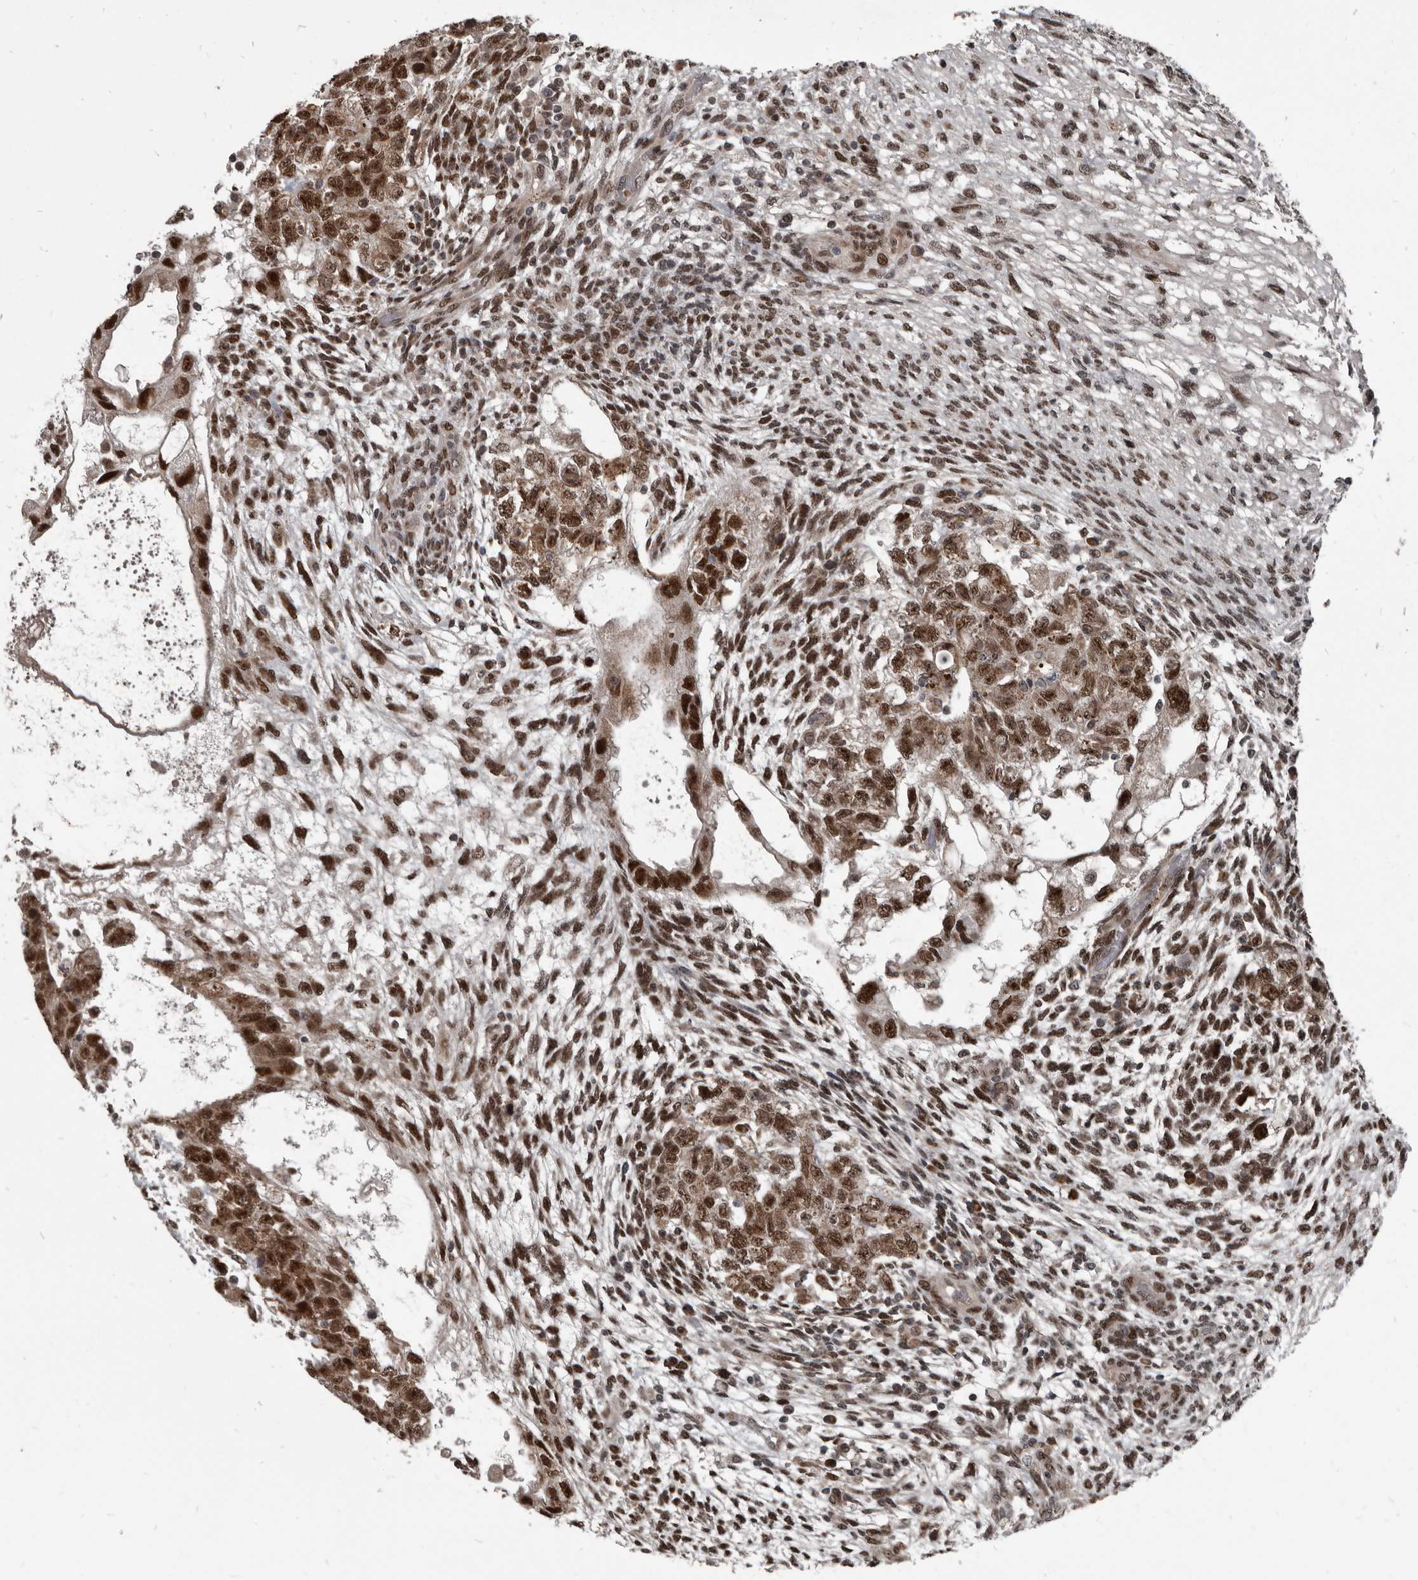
{"staining": {"intensity": "strong", "quantity": ">75%", "location": "cytoplasmic/membranous,nuclear"}, "tissue": "testis cancer", "cell_type": "Tumor cells", "image_type": "cancer", "snomed": [{"axis": "morphology", "description": "Normal tissue, NOS"}, {"axis": "morphology", "description": "Carcinoma, Embryonal, NOS"}, {"axis": "topography", "description": "Testis"}], "caption": "Brown immunohistochemical staining in testis cancer (embryonal carcinoma) shows strong cytoplasmic/membranous and nuclear expression in about >75% of tumor cells. (Brightfield microscopy of DAB IHC at high magnification).", "gene": "CHD1L", "patient": {"sex": "male", "age": 36}}